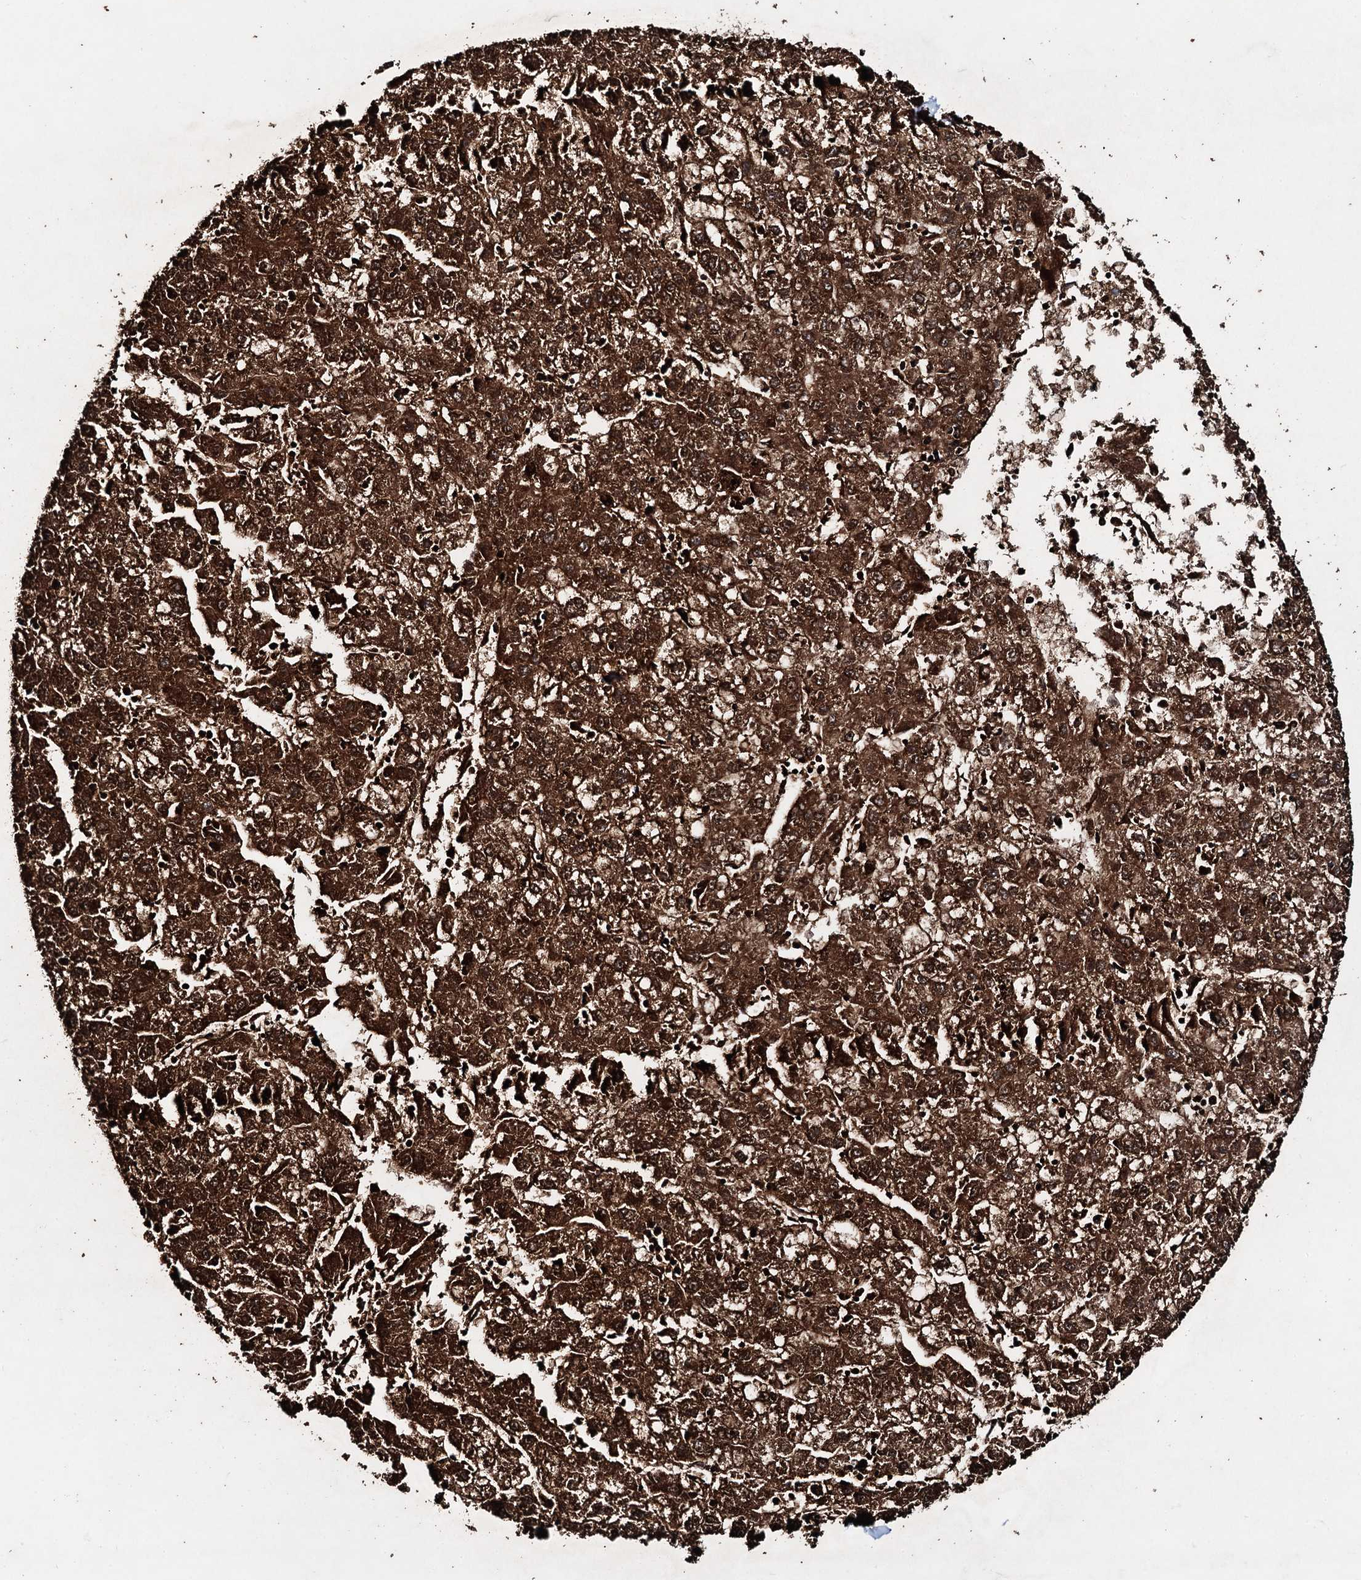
{"staining": {"intensity": "strong", "quantity": ">75%", "location": "cytoplasmic/membranous,nuclear"}, "tissue": "liver cancer", "cell_type": "Tumor cells", "image_type": "cancer", "snomed": [{"axis": "morphology", "description": "Carcinoma, Hepatocellular, NOS"}, {"axis": "topography", "description": "Liver"}], "caption": "Liver cancer (hepatocellular carcinoma) tissue shows strong cytoplasmic/membranous and nuclear staining in about >75% of tumor cells", "gene": "DYNC2I2", "patient": {"sex": "male", "age": 72}}